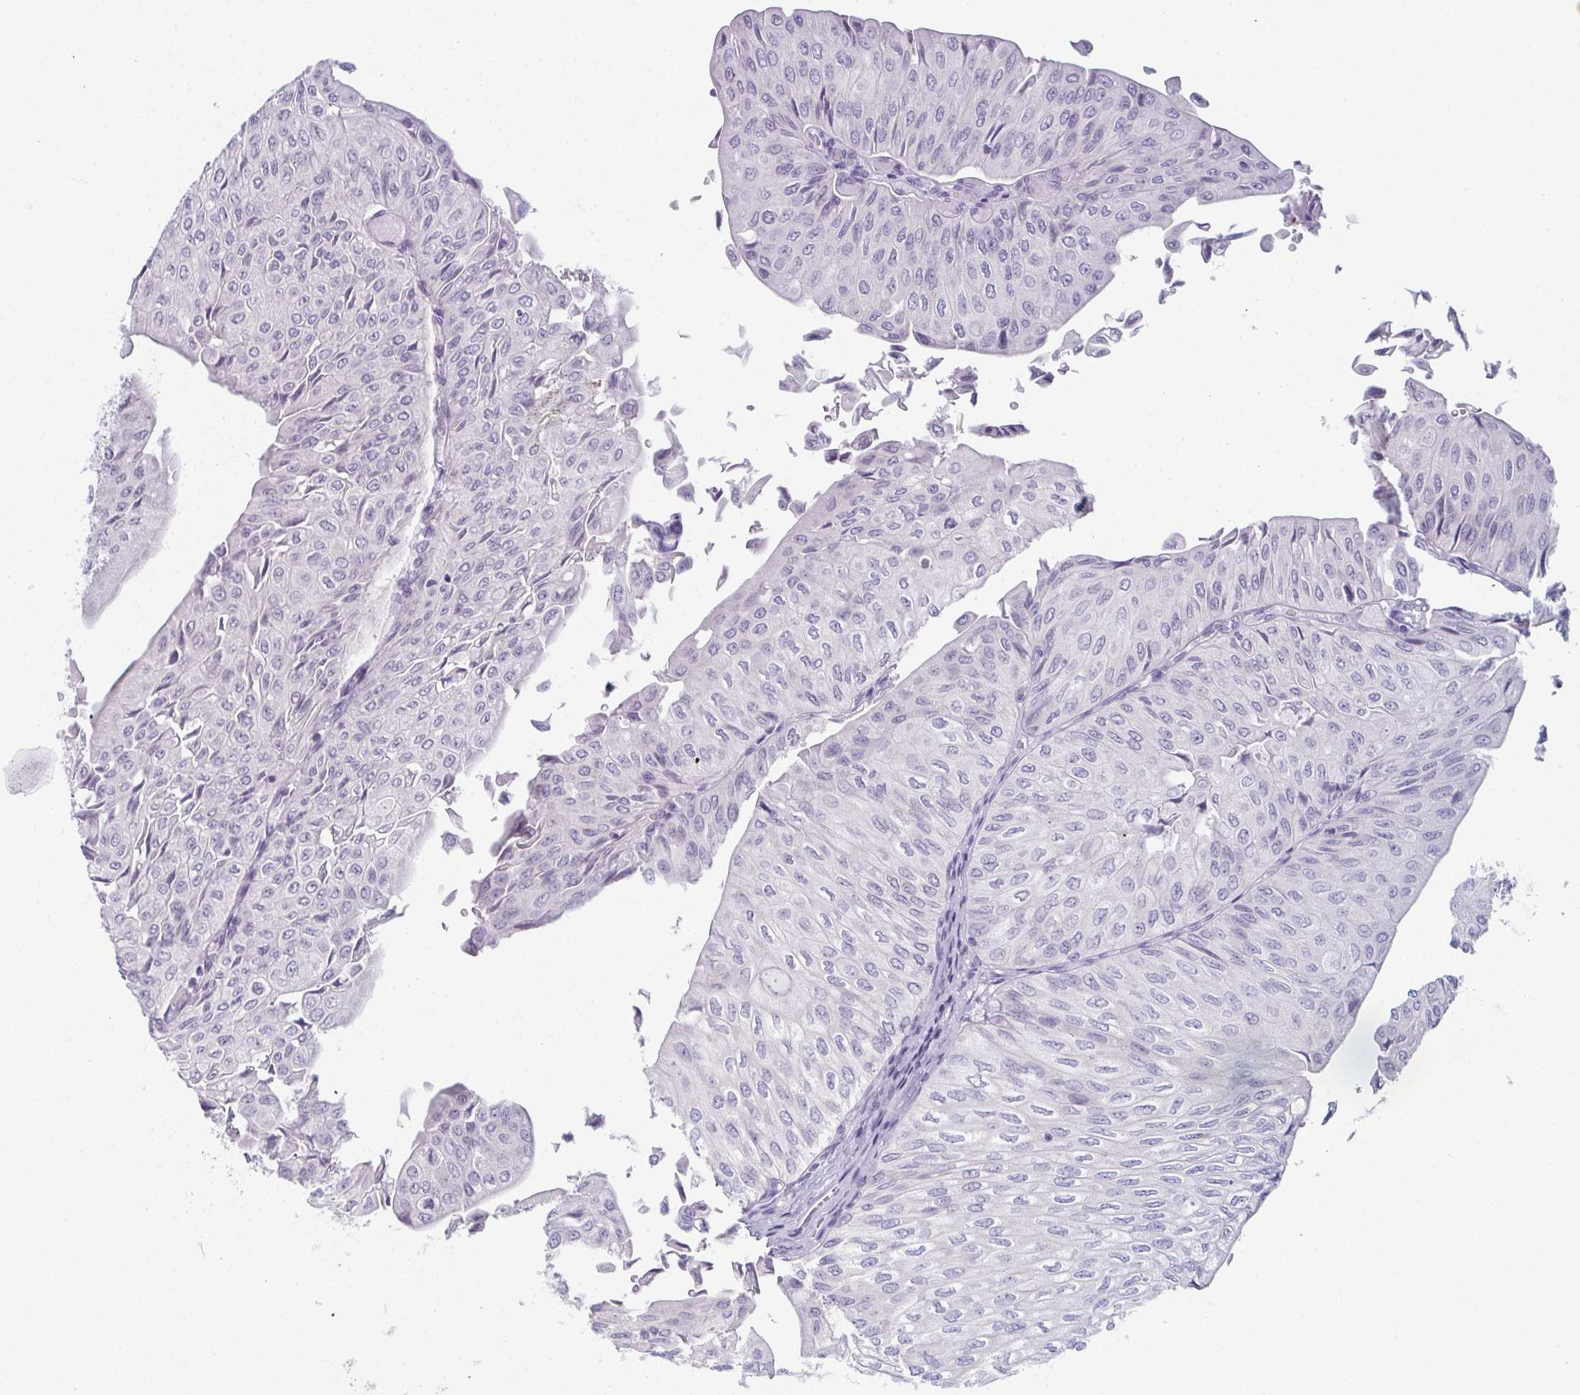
{"staining": {"intensity": "negative", "quantity": "none", "location": "none"}, "tissue": "urothelial cancer", "cell_type": "Tumor cells", "image_type": "cancer", "snomed": [{"axis": "morphology", "description": "Urothelial carcinoma, NOS"}, {"axis": "topography", "description": "Urinary bladder"}], "caption": "This is a histopathology image of immunohistochemistry (IHC) staining of urothelial cancer, which shows no positivity in tumor cells.", "gene": "ENKUR", "patient": {"sex": "male", "age": 62}}